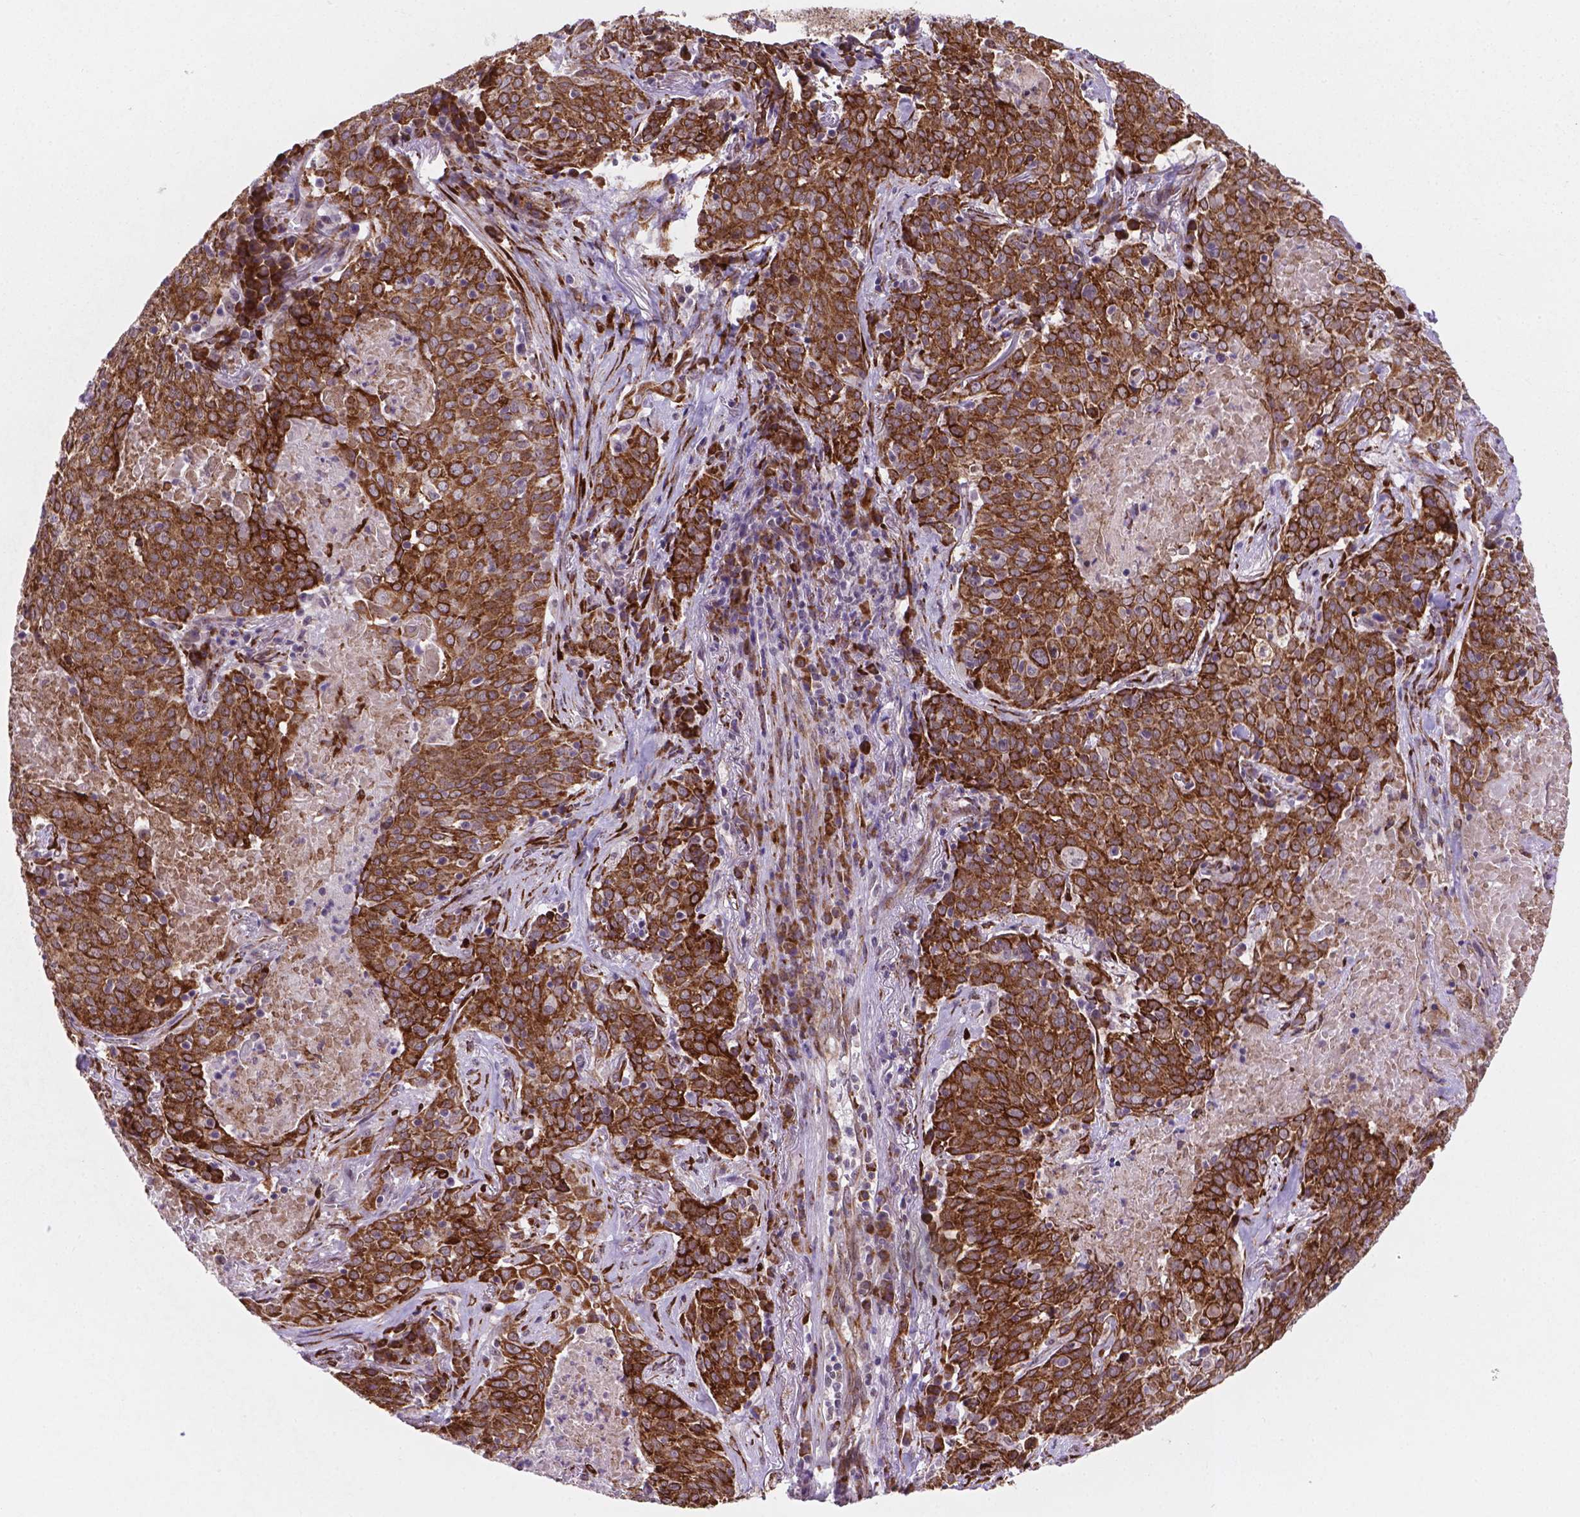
{"staining": {"intensity": "strong", "quantity": ">75%", "location": "cytoplasmic/membranous"}, "tissue": "lung cancer", "cell_type": "Tumor cells", "image_type": "cancer", "snomed": [{"axis": "morphology", "description": "Squamous cell carcinoma, NOS"}, {"axis": "topography", "description": "Lung"}], "caption": "Lung cancer (squamous cell carcinoma) stained for a protein (brown) reveals strong cytoplasmic/membranous positive positivity in about >75% of tumor cells.", "gene": "FNIP1", "patient": {"sex": "male", "age": 82}}